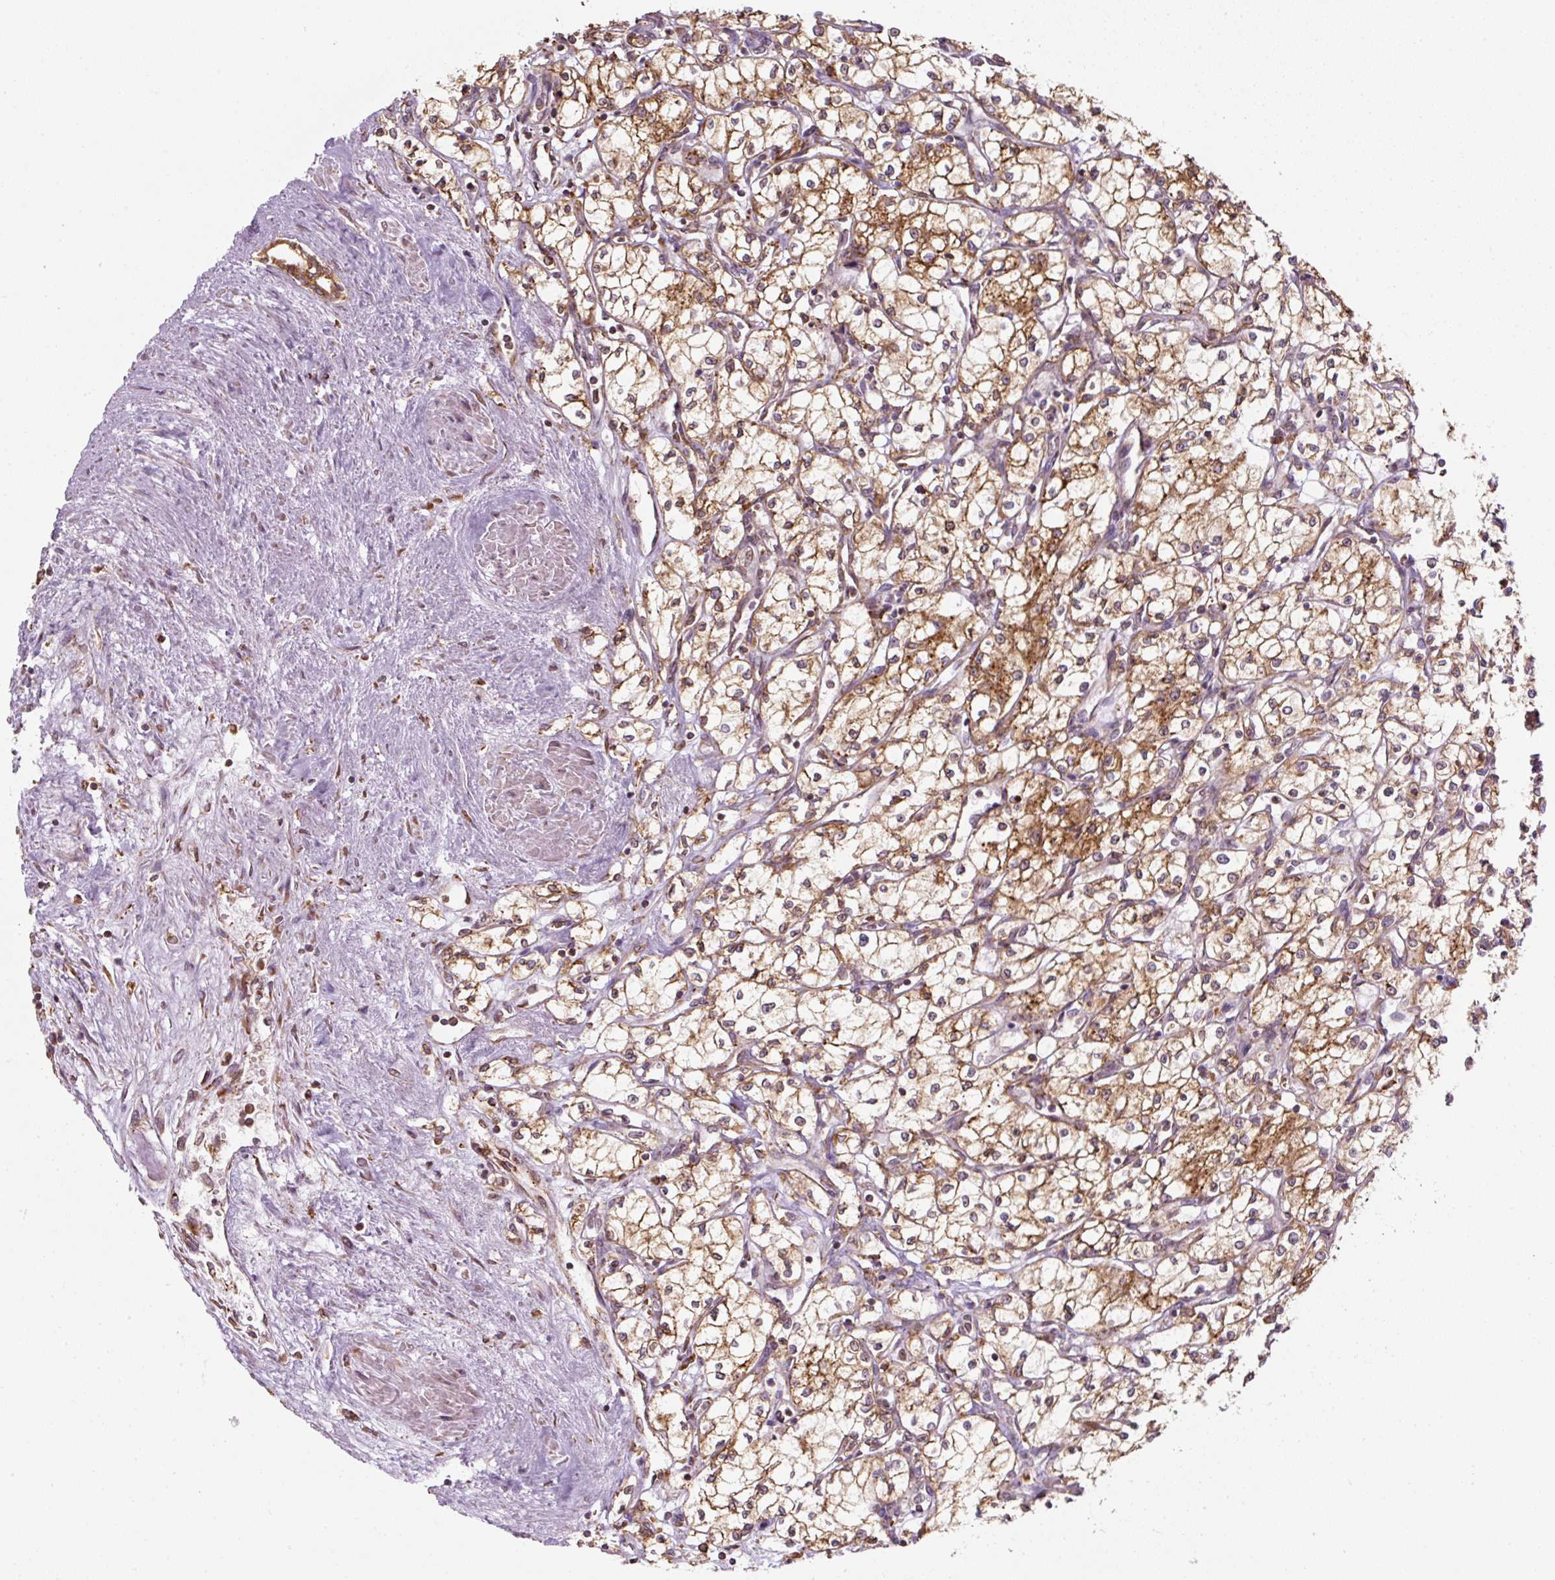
{"staining": {"intensity": "moderate", "quantity": ">75%", "location": "cytoplasmic/membranous"}, "tissue": "renal cancer", "cell_type": "Tumor cells", "image_type": "cancer", "snomed": [{"axis": "morphology", "description": "Adenocarcinoma, NOS"}, {"axis": "topography", "description": "Kidney"}], "caption": "Immunohistochemistry (IHC) of renal cancer (adenocarcinoma) demonstrates medium levels of moderate cytoplasmic/membranous expression in about >75% of tumor cells.", "gene": "PRKCSH", "patient": {"sex": "male", "age": 59}}